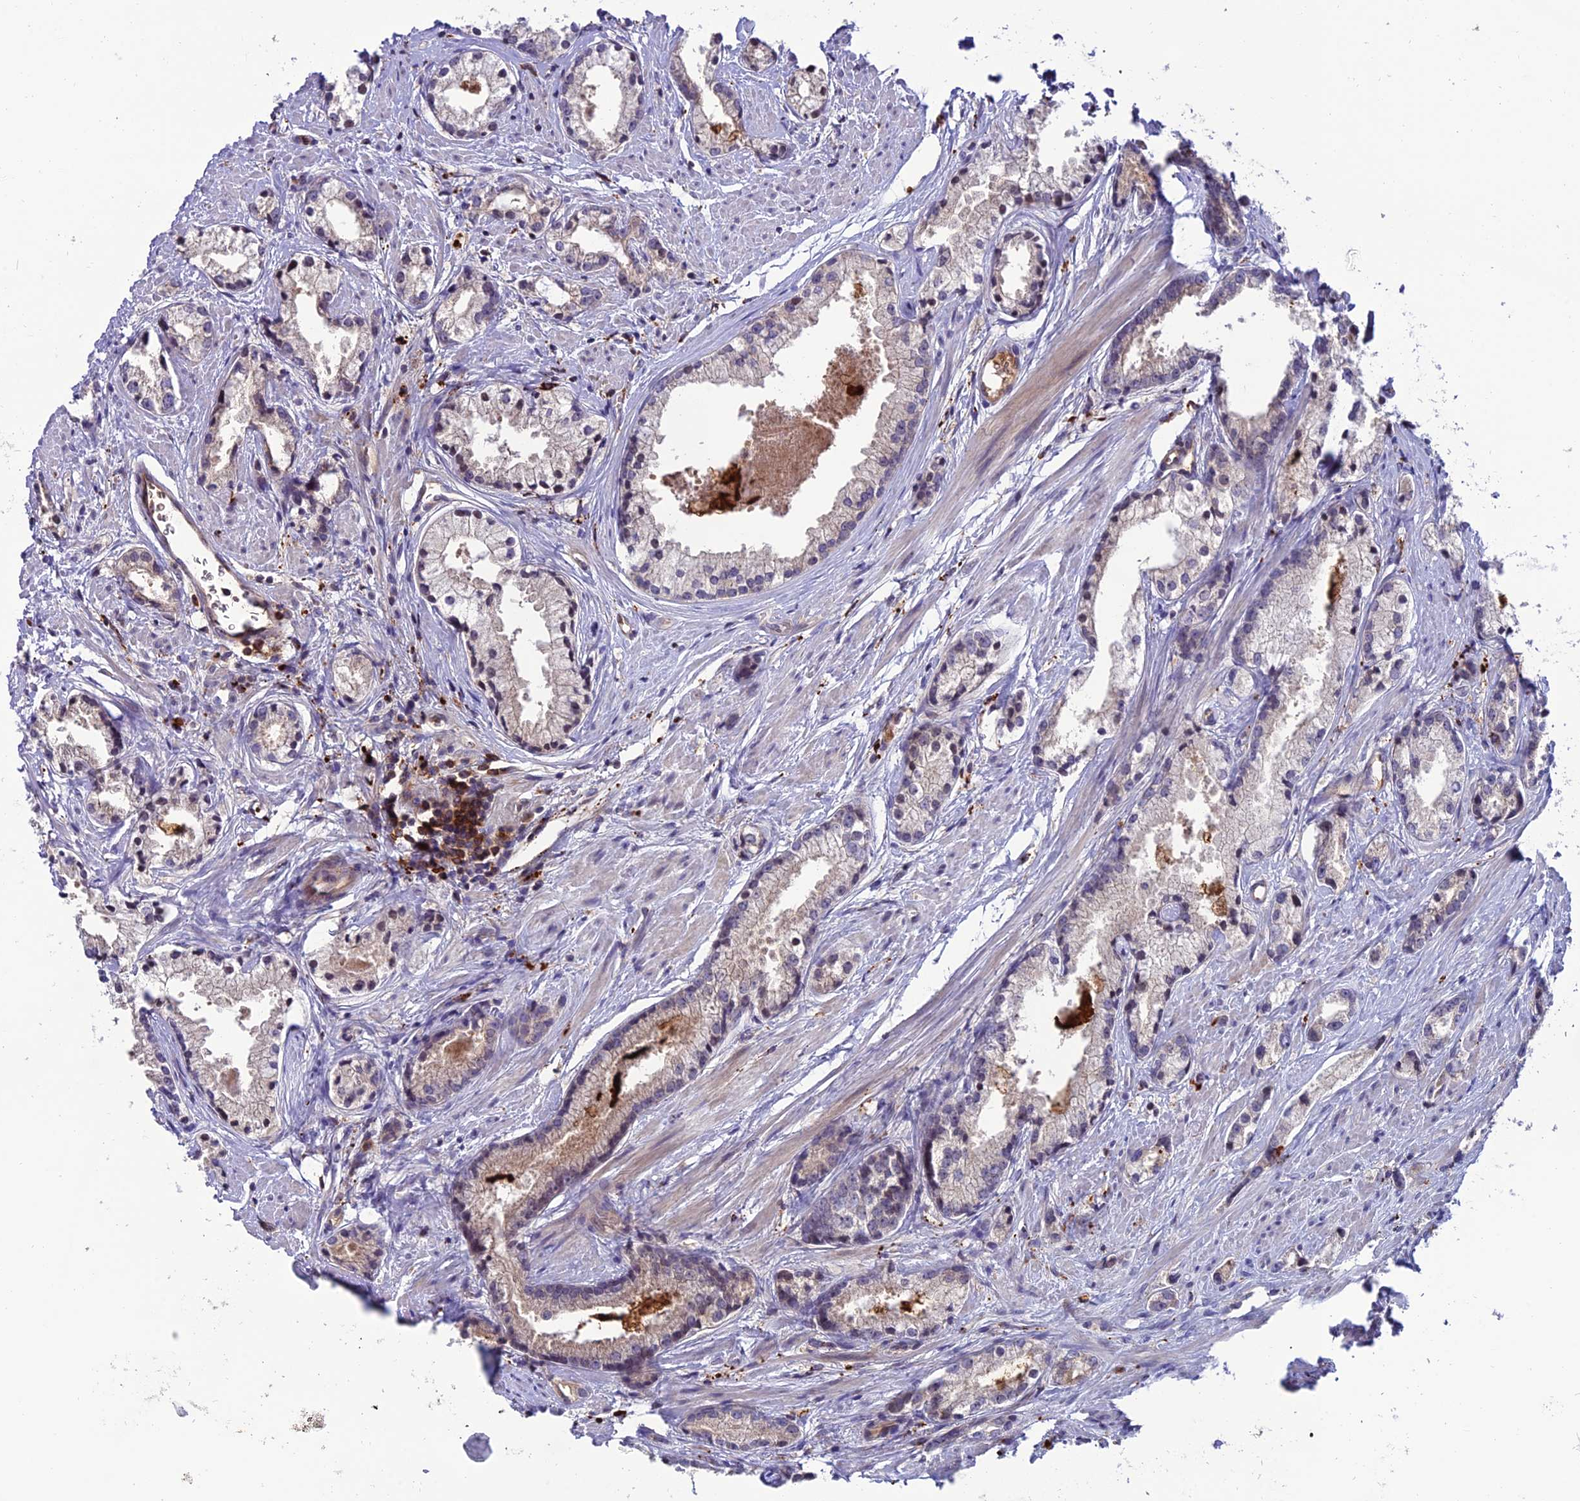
{"staining": {"intensity": "moderate", "quantity": "<25%", "location": "cytoplasmic/membranous"}, "tissue": "prostate cancer", "cell_type": "Tumor cells", "image_type": "cancer", "snomed": [{"axis": "morphology", "description": "Adenocarcinoma, High grade"}, {"axis": "topography", "description": "Prostate"}], "caption": "There is low levels of moderate cytoplasmic/membranous positivity in tumor cells of high-grade adenocarcinoma (prostate), as demonstrated by immunohistochemical staining (brown color).", "gene": "ARHGEF18", "patient": {"sex": "male", "age": 66}}